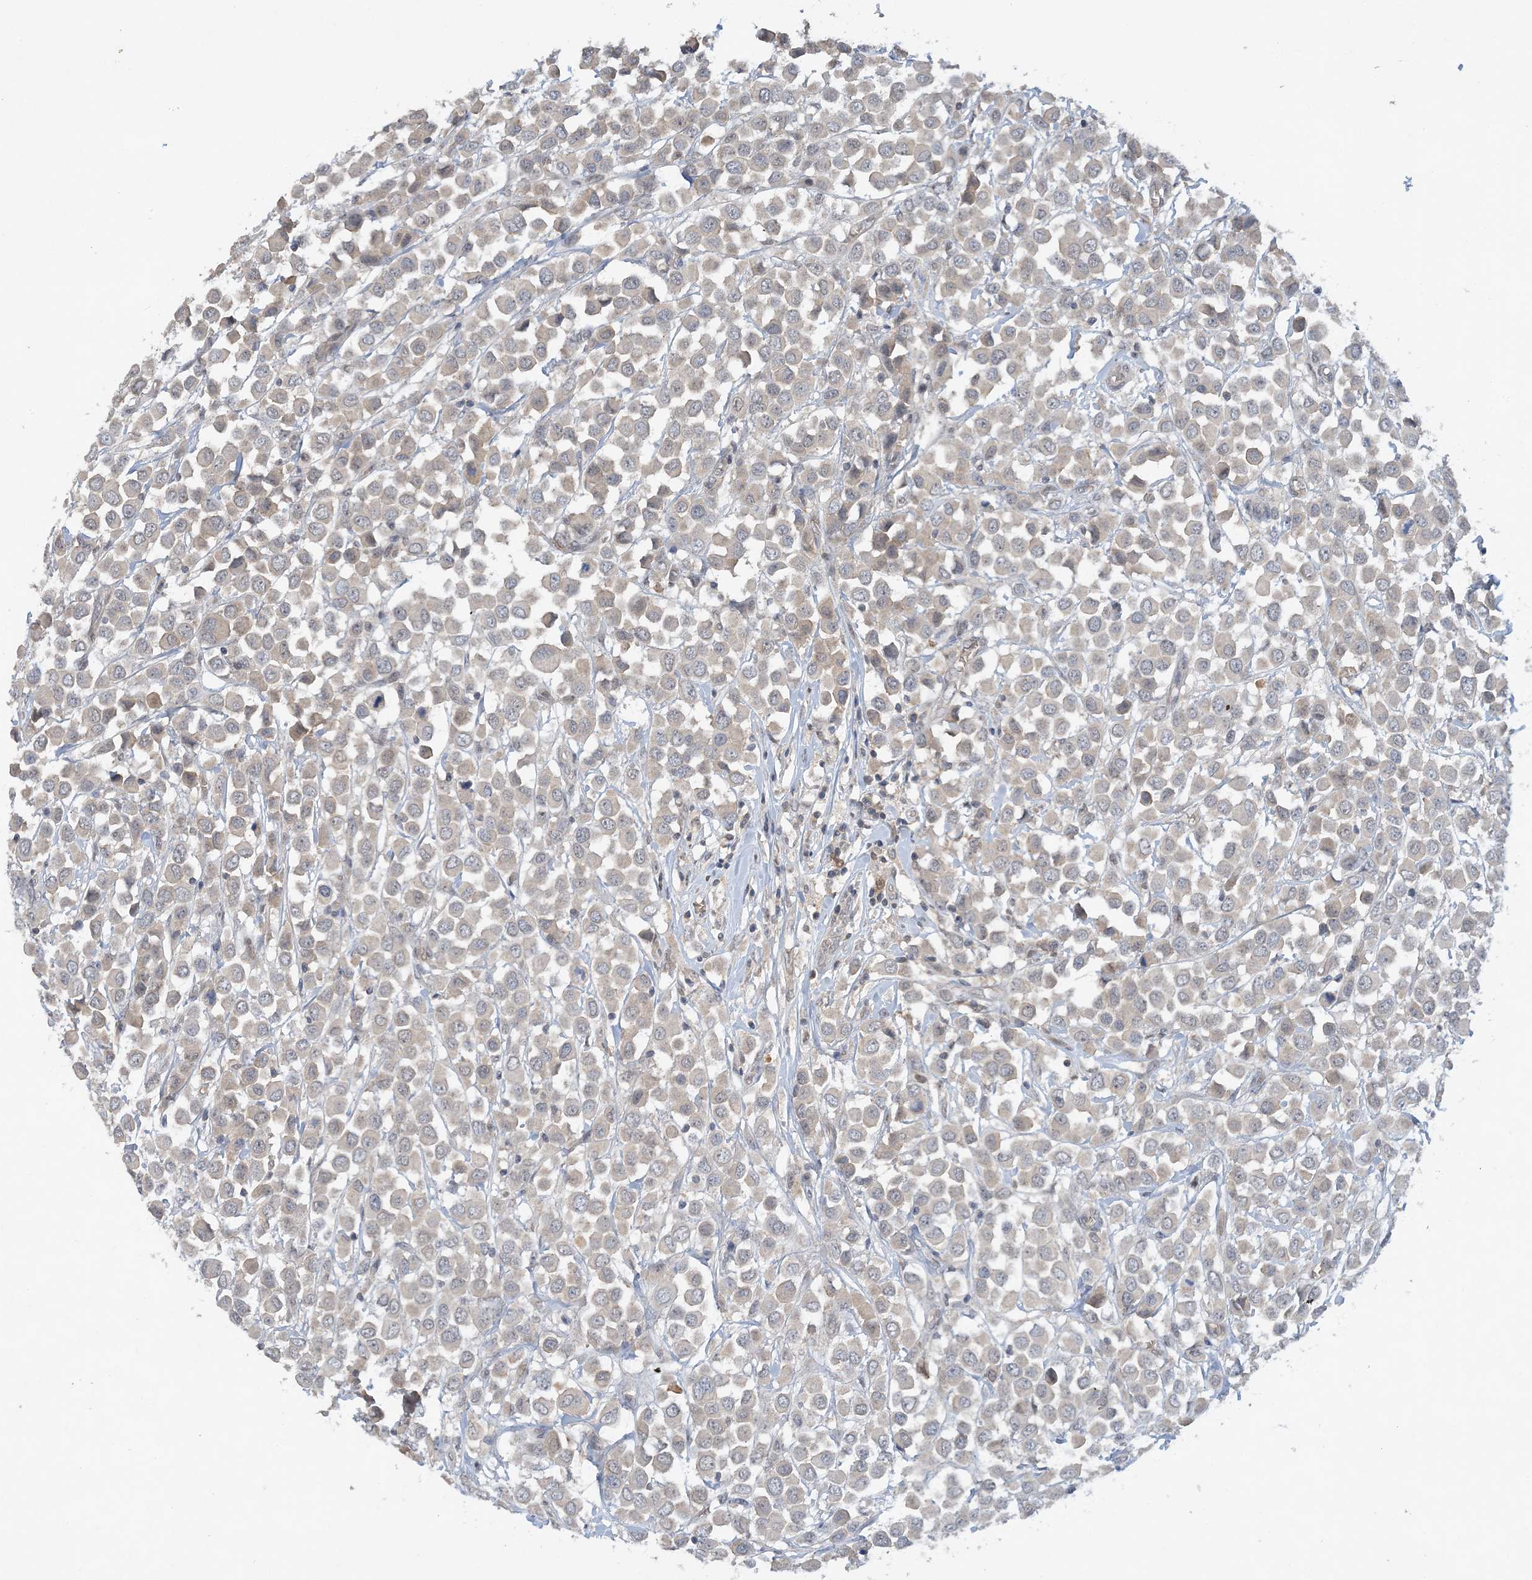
{"staining": {"intensity": "negative", "quantity": "none", "location": "none"}, "tissue": "breast cancer", "cell_type": "Tumor cells", "image_type": "cancer", "snomed": [{"axis": "morphology", "description": "Duct carcinoma"}, {"axis": "topography", "description": "Breast"}], "caption": "The image demonstrates no staining of tumor cells in breast cancer (intraductal carcinoma).", "gene": "UBE2E1", "patient": {"sex": "female", "age": 61}}